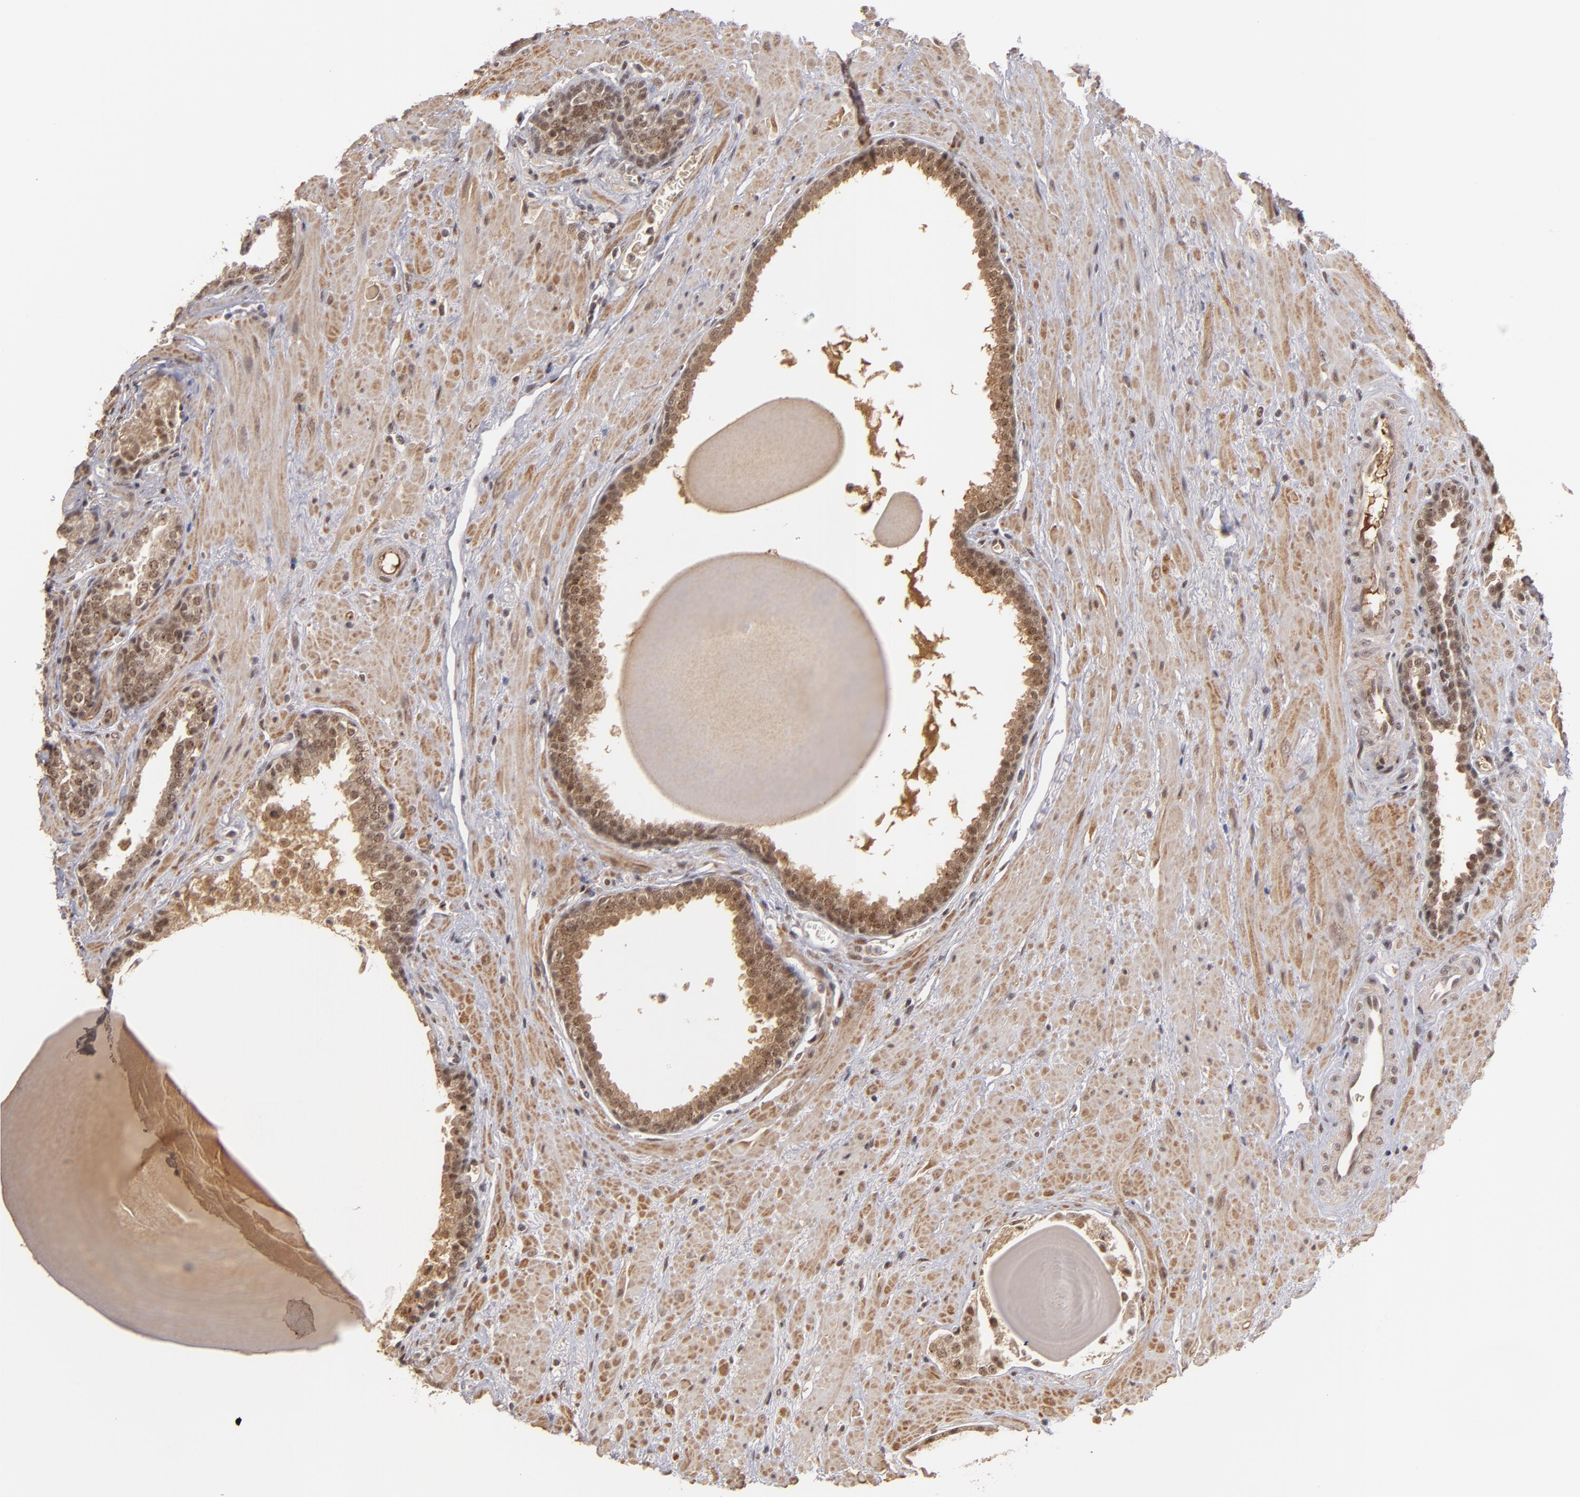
{"staining": {"intensity": "moderate", "quantity": ">75%", "location": "nuclear"}, "tissue": "prostate", "cell_type": "Glandular cells", "image_type": "normal", "snomed": [{"axis": "morphology", "description": "Normal tissue, NOS"}, {"axis": "topography", "description": "Prostate"}], "caption": "Immunohistochemistry (IHC) image of benign prostate stained for a protein (brown), which reveals medium levels of moderate nuclear positivity in about >75% of glandular cells.", "gene": "ZNF234", "patient": {"sex": "male", "age": 51}}